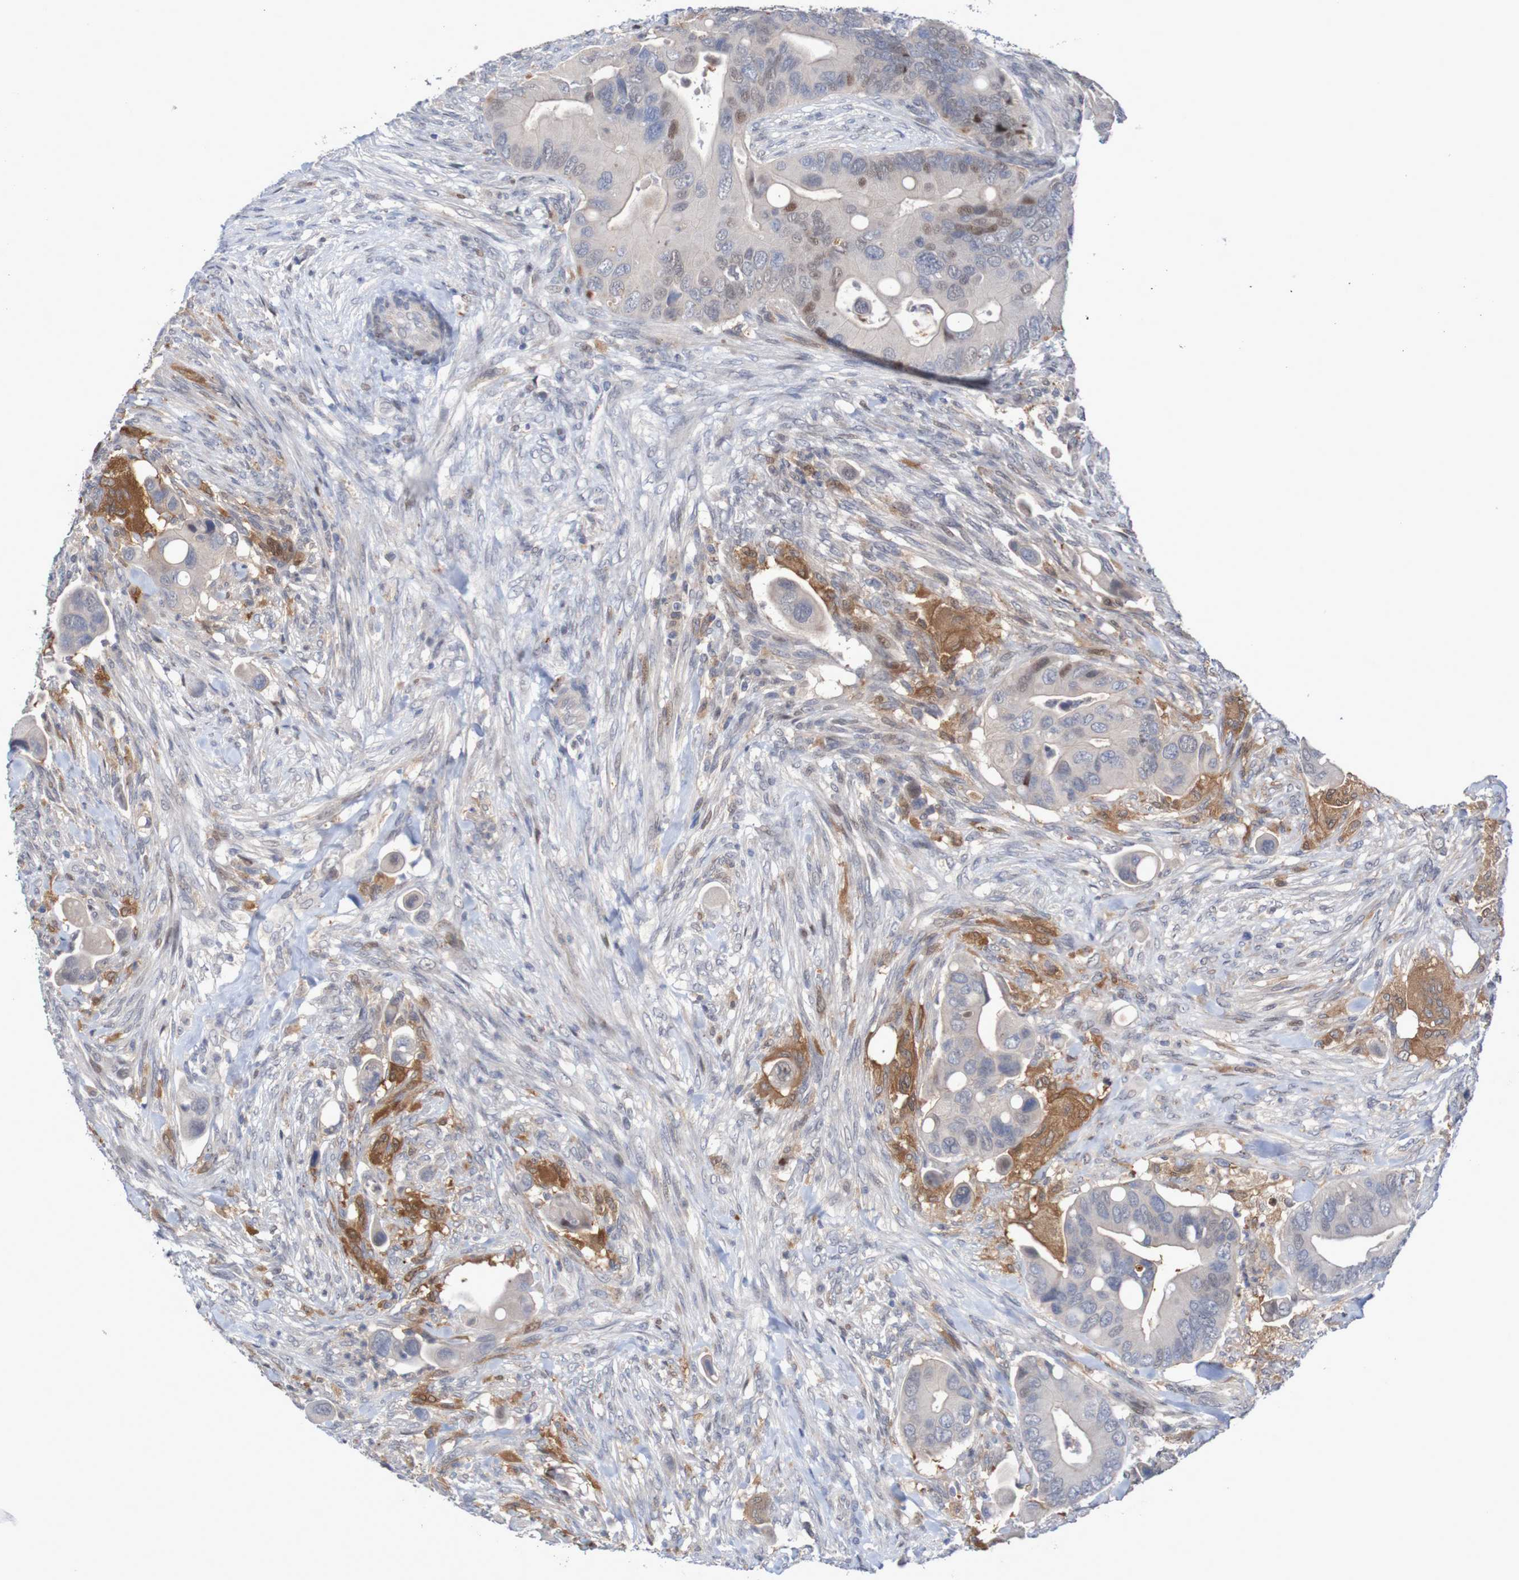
{"staining": {"intensity": "negative", "quantity": "none", "location": "none"}, "tissue": "colorectal cancer", "cell_type": "Tumor cells", "image_type": "cancer", "snomed": [{"axis": "morphology", "description": "Adenocarcinoma, NOS"}, {"axis": "topography", "description": "Rectum"}], "caption": "There is no significant staining in tumor cells of colorectal cancer (adenocarcinoma).", "gene": "FBP2", "patient": {"sex": "female", "age": 57}}